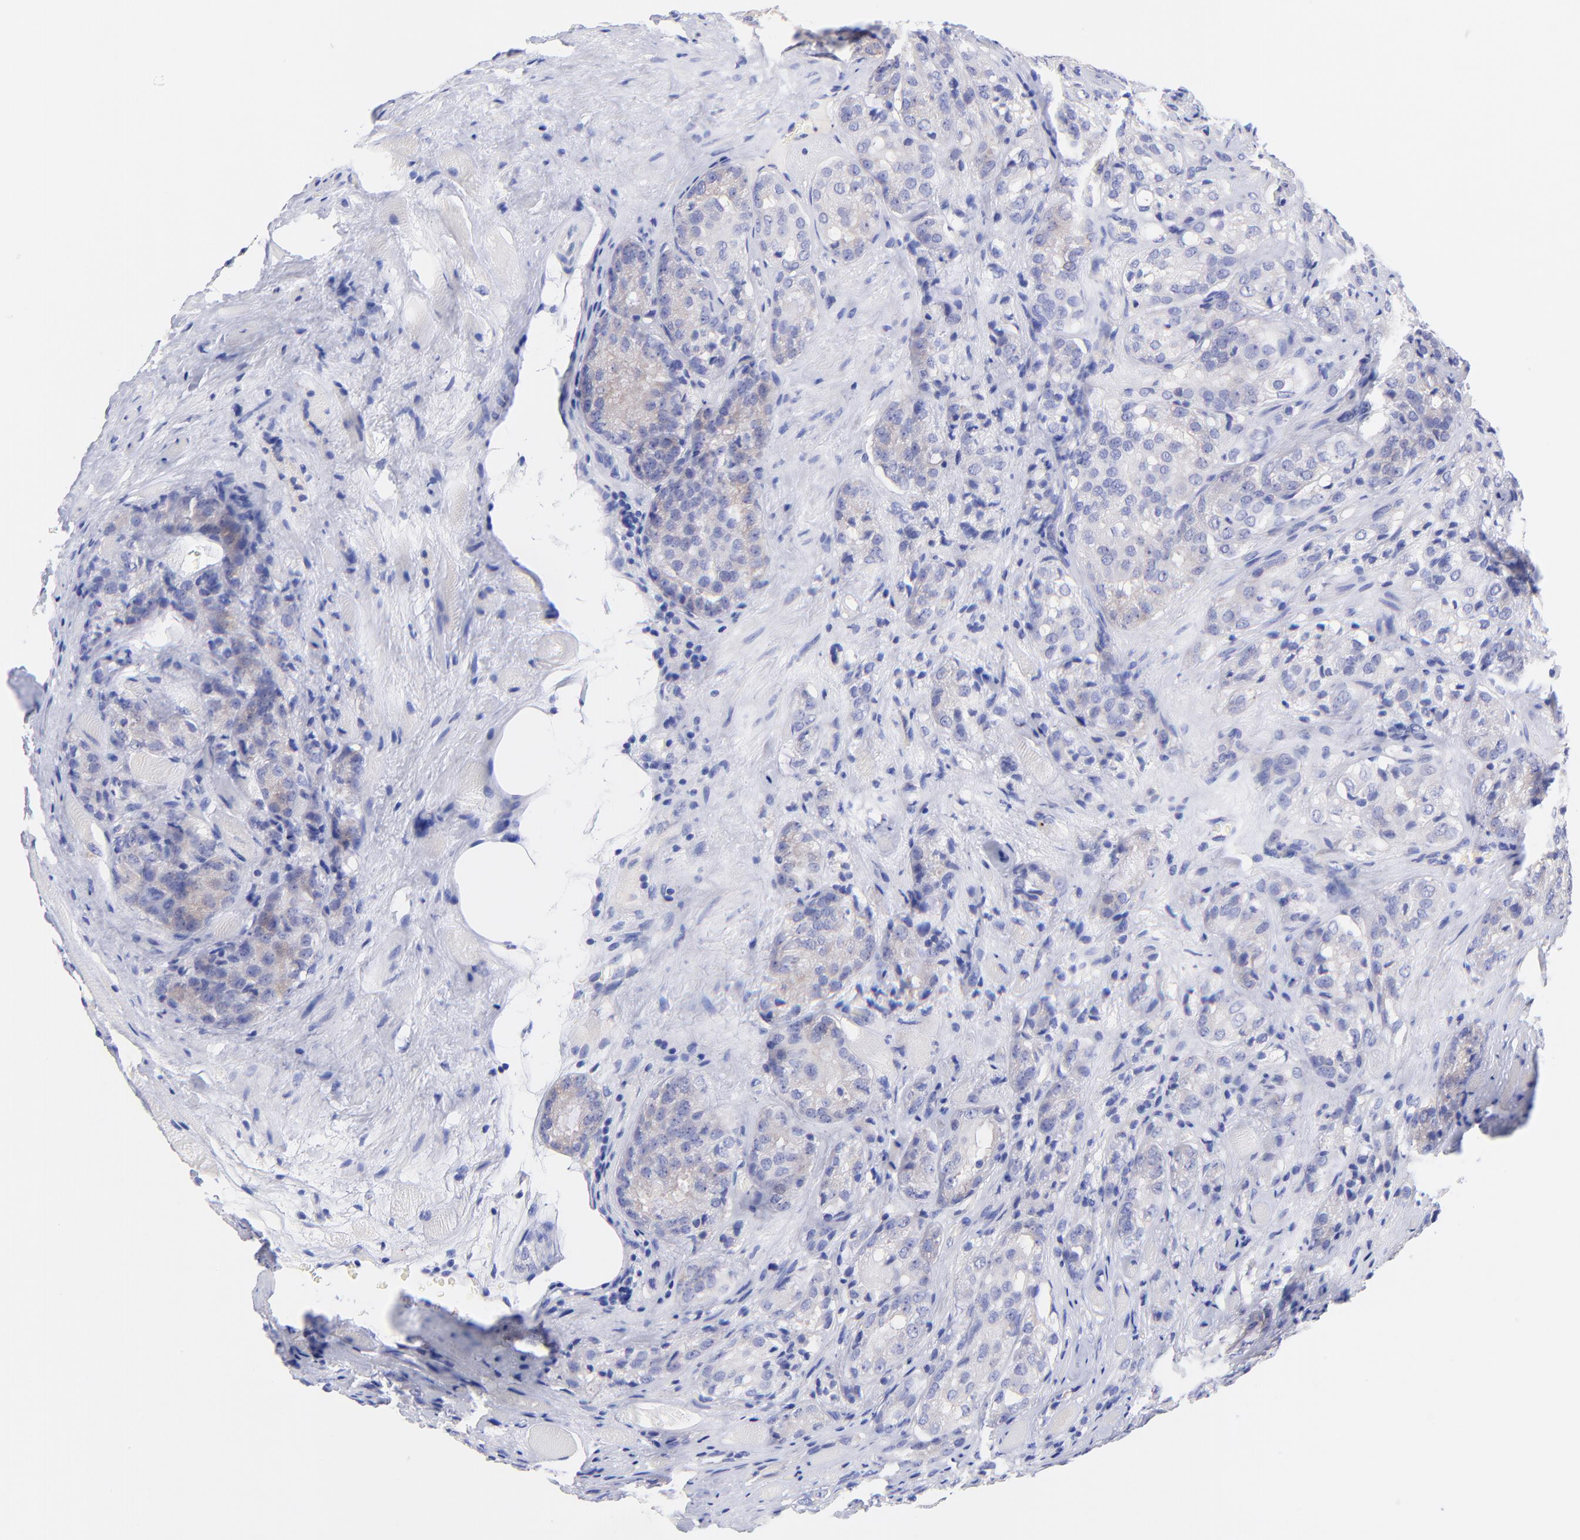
{"staining": {"intensity": "weak", "quantity": "<25%", "location": "cytoplasmic/membranous"}, "tissue": "prostate cancer", "cell_type": "Tumor cells", "image_type": "cancer", "snomed": [{"axis": "morphology", "description": "Adenocarcinoma, Medium grade"}, {"axis": "topography", "description": "Prostate"}], "caption": "Immunohistochemistry of prostate cancer reveals no expression in tumor cells.", "gene": "GPHN", "patient": {"sex": "male", "age": 60}}